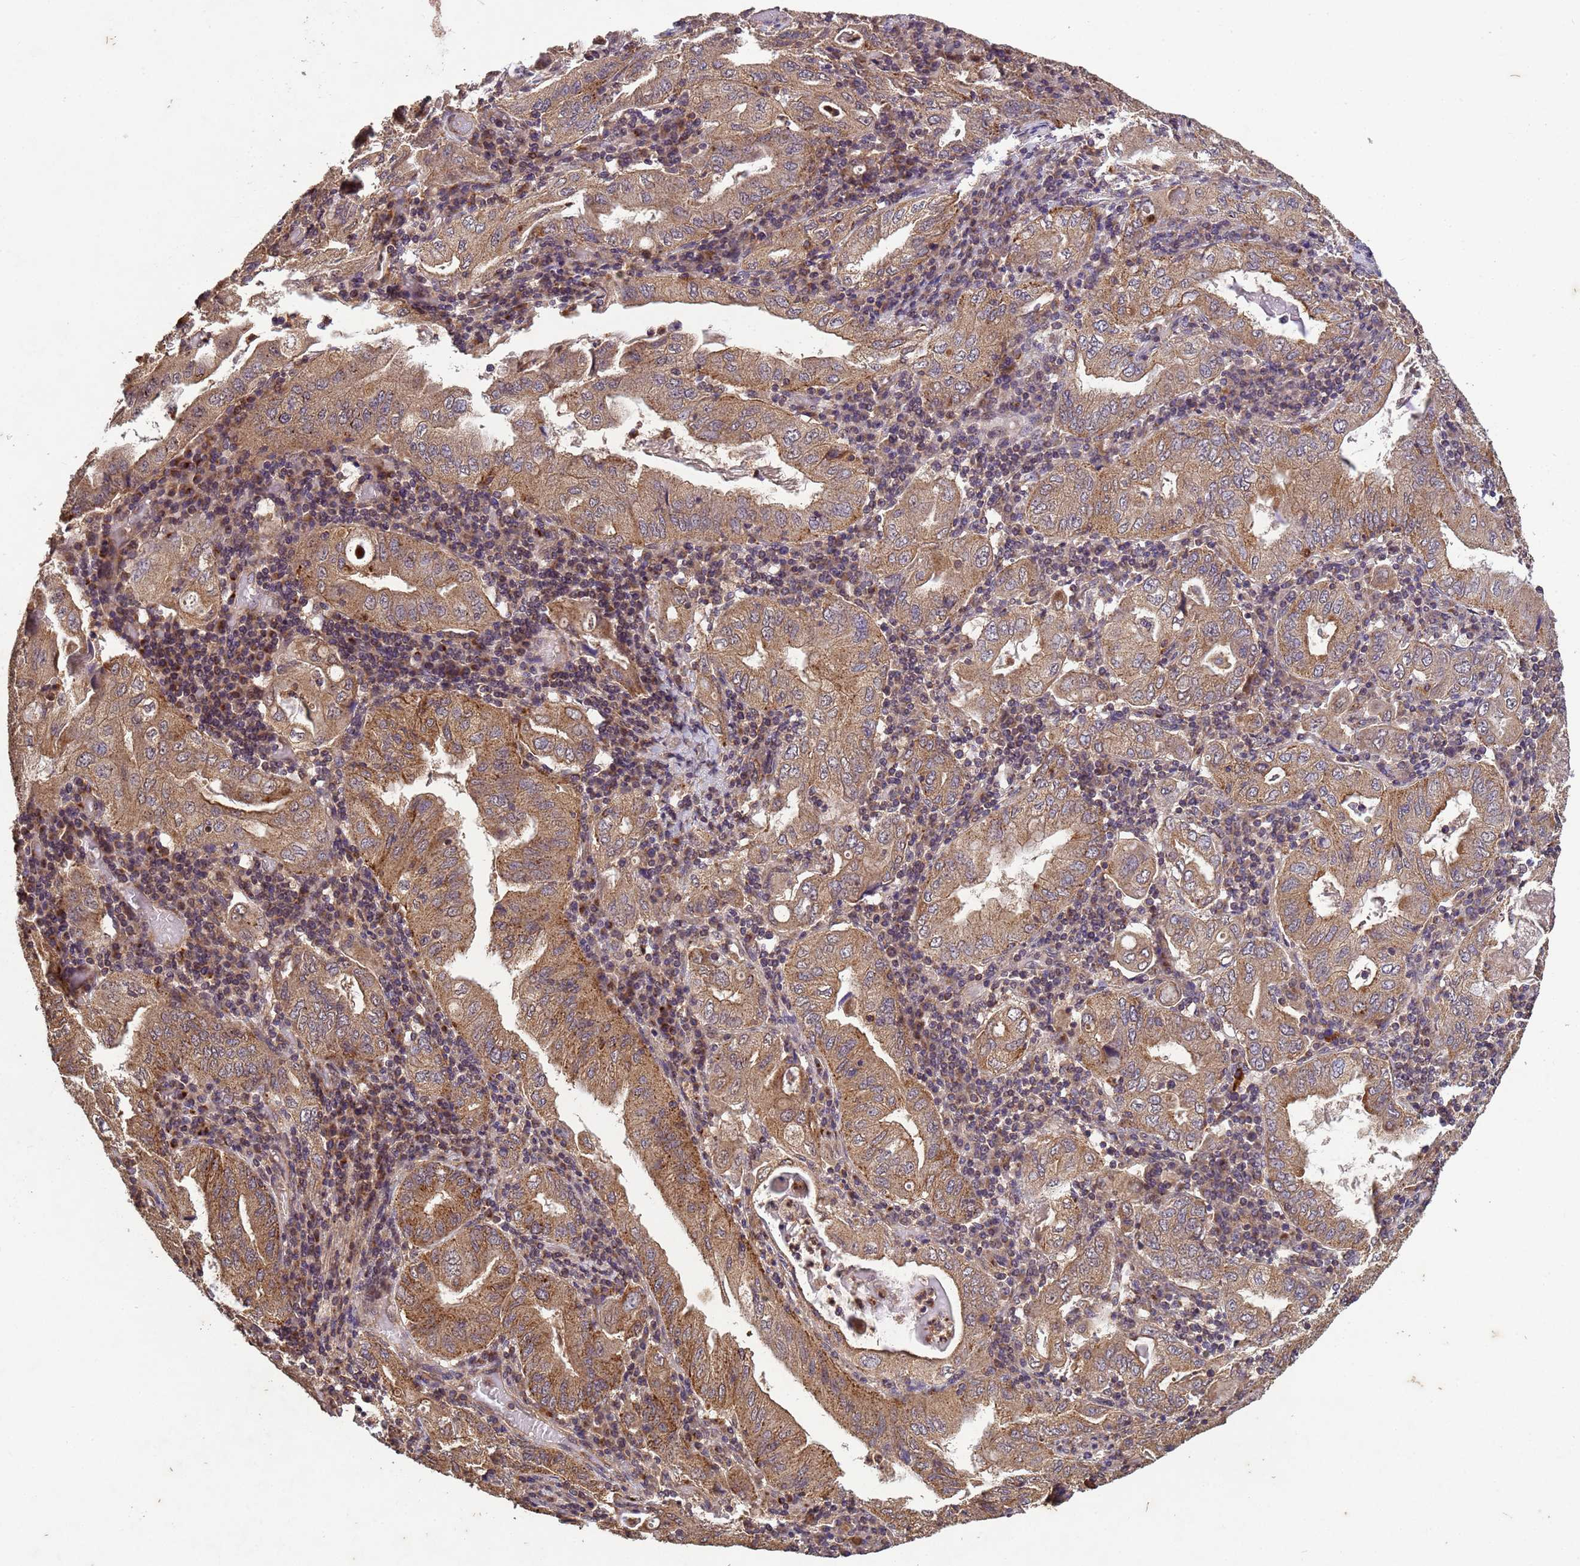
{"staining": {"intensity": "moderate", "quantity": ">75%", "location": "cytoplasmic/membranous"}, "tissue": "stomach cancer", "cell_type": "Tumor cells", "image_type": "cancer", "snomed": [{"axis": "morphology", "description": "Normal tissue, NOS"}, {"axis": "morphology", "description": "Adenocarcinoma, NOS"}, {"axis": "topography", "description": "Esophagus"}, {"axis": "topography", "description": "Stomach, upper"}, {"axis": "topography", "description": "Peripheral nerve tissue"}], "caption": "The micrograph reveals a brown stain indicating the presence of a protein in the cytoplasmic/membranous of tumor cells in stomach cancer.", "gene": "FASTKD1", "patient": {"sex": "male", "age": 62}}